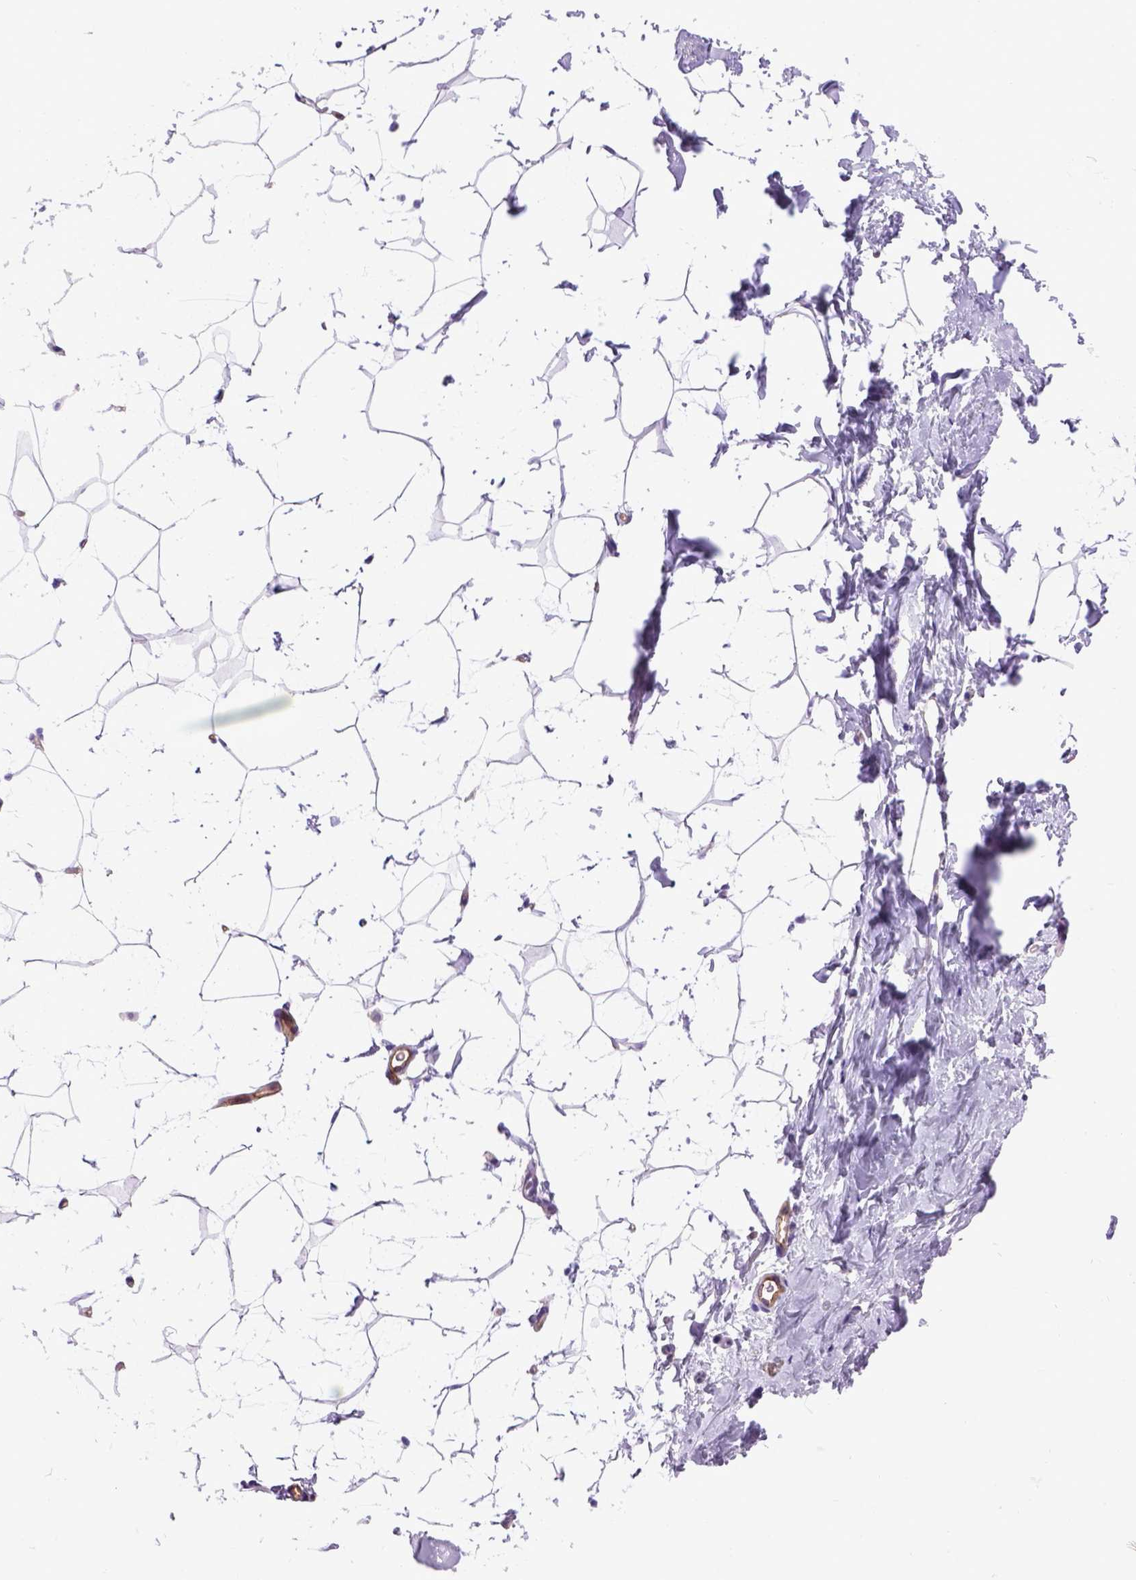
{"staining": {"intensity": "negative", "quantity": "none", "location": "none"}, "tissue": "breast", "cell_type": "Adipocytes", "image_type": "normal", "snomed": [{"axis": "morphology", "description": "Normal tissue, NOS"}, {"axis": "topography", "description": "Breast"}], "caption": "Immunohistochemical staining of benign human breast reveals no significant staining in adipocytes.", "gene": "ENG", "patient": {"sex": "female", "age": 32}}